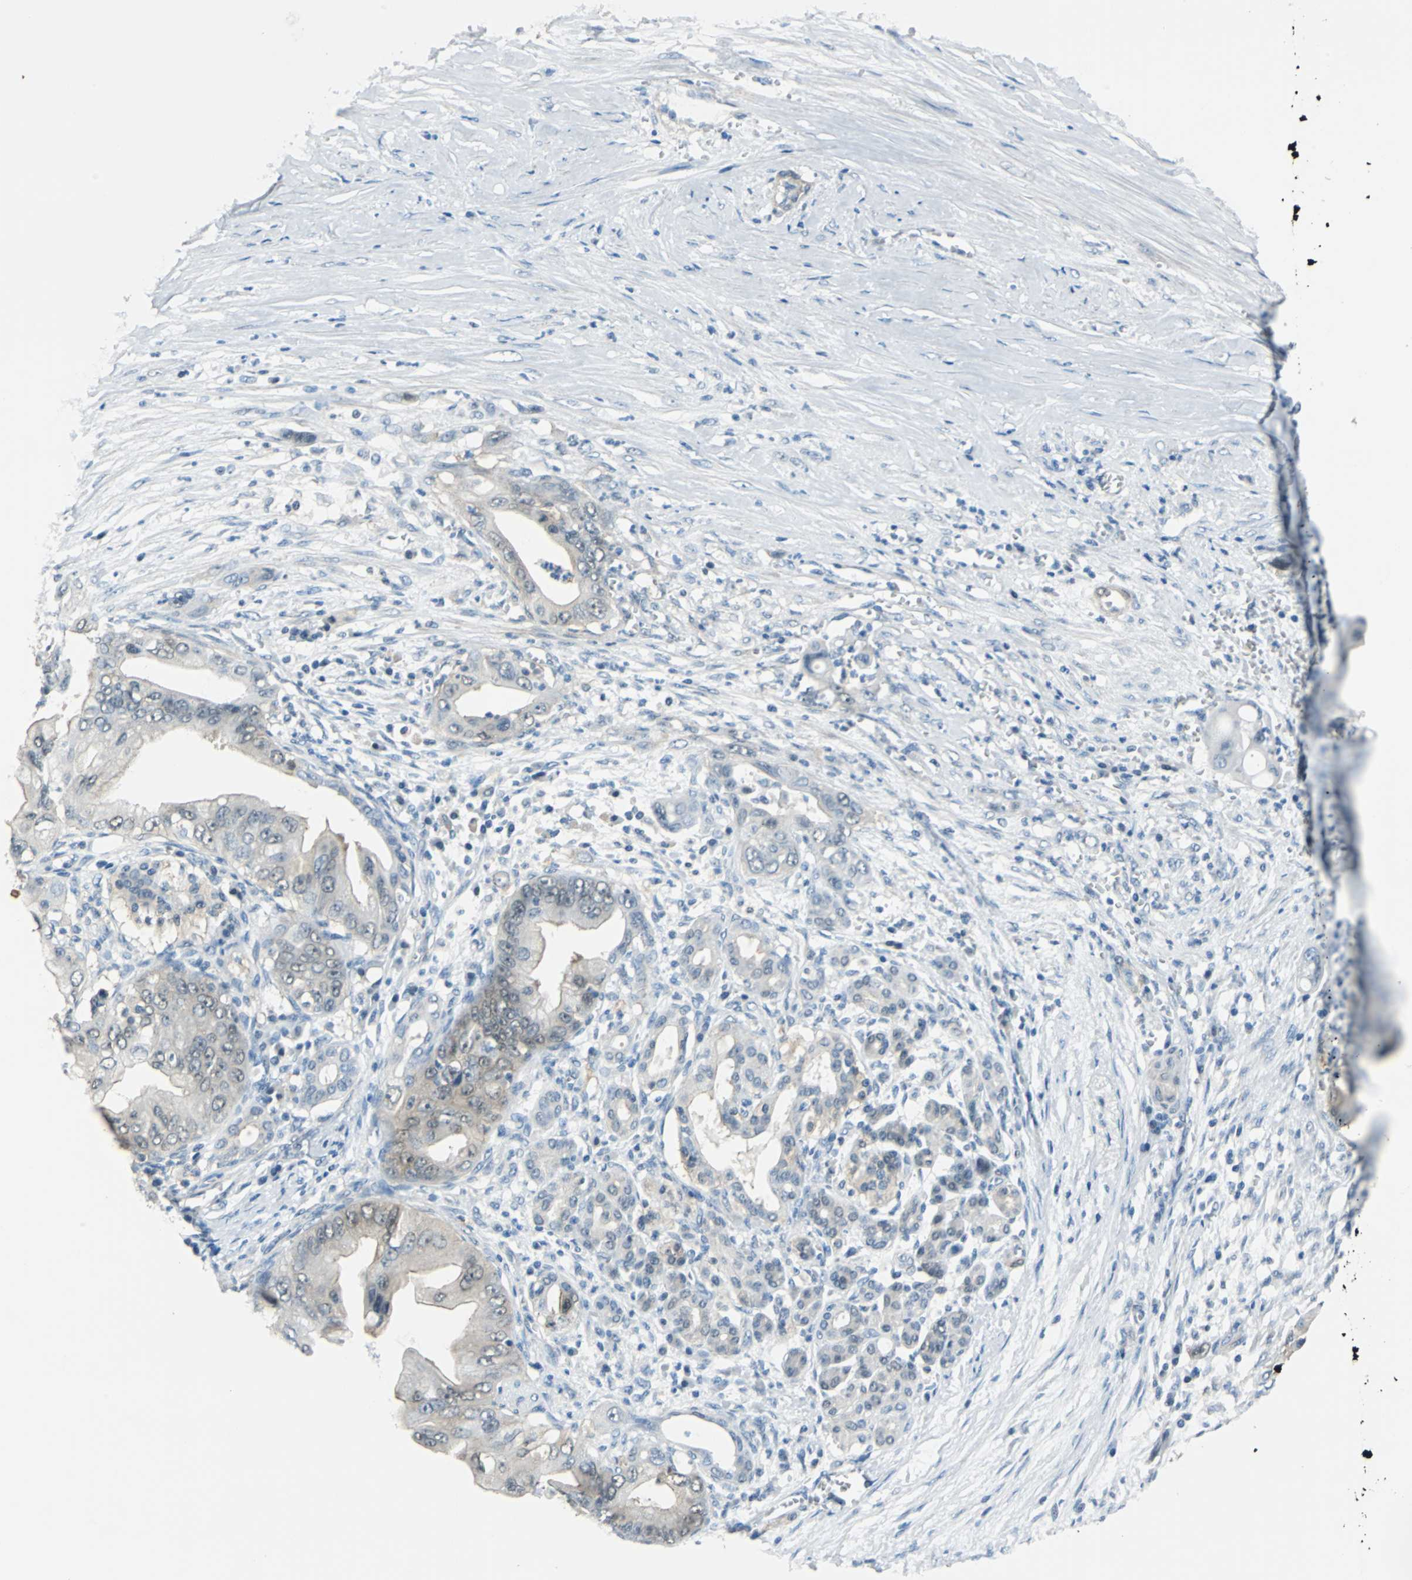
{"staining": {"intensity": "moderate", "quantity": ">75%", "location": "cytoplasmic/membranous"}, "tissue": "pancreatic cancer", "cell_type": "Tumor cells", "image_type": "cancer", "snomed": [{"axis": "morphology", "description": "Adenocarcinoma, NOS"}, {"axis": "topography", "description": "Pancreas"}], "caption": "Pancreatic cancer (adenocarcinoma) tissue demonstrates moderate cytoplasmic/membranous expression in approximately >75% of tumor cells, visualized by immunohistochemistry.", "gene": "FKBP4", "patient": {"sex": "male", "age": 59}}